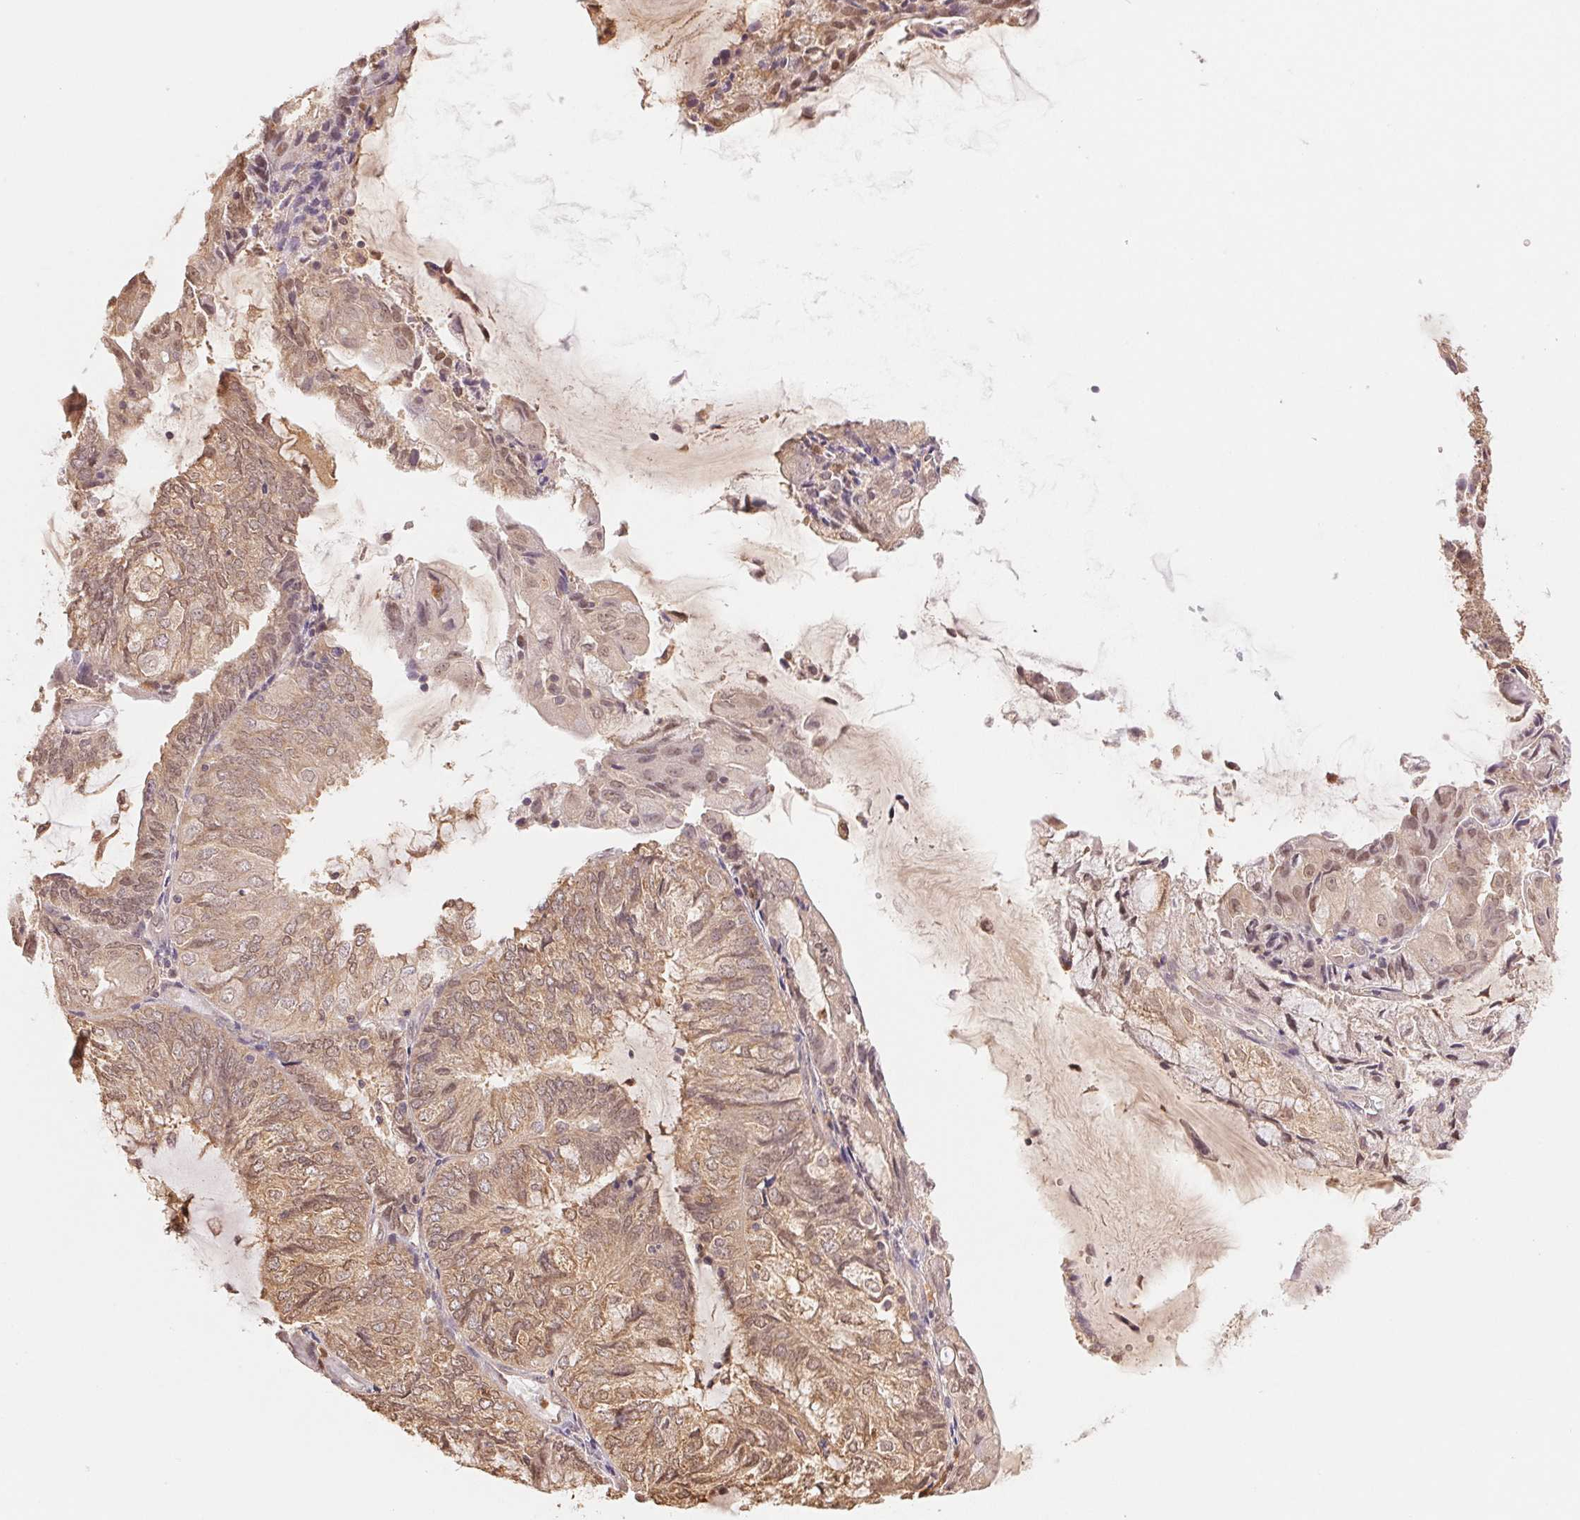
{"staining": {"intensity": "weak", "quantity": ">75%", "location": "cytoplasmic/membranous,nuclear"}, "tissue": "endometrial cancer", "cell_type": "Tumor cells", "image_type": "cancer", "snomed": [{"axis": "morphology", "description": "Adenocarcinoma, NOS"}, {"axis": "topography", "description": "Endometrium"}], "caption": "Endometrial cancer was stained to show a protein in brown. There is low levels of weak cytoplasmic/membranous and nuclear expression in about >75% of tumor cells.", "gene": "CDC123", "patient": {"sex": "female", "age": 81}}